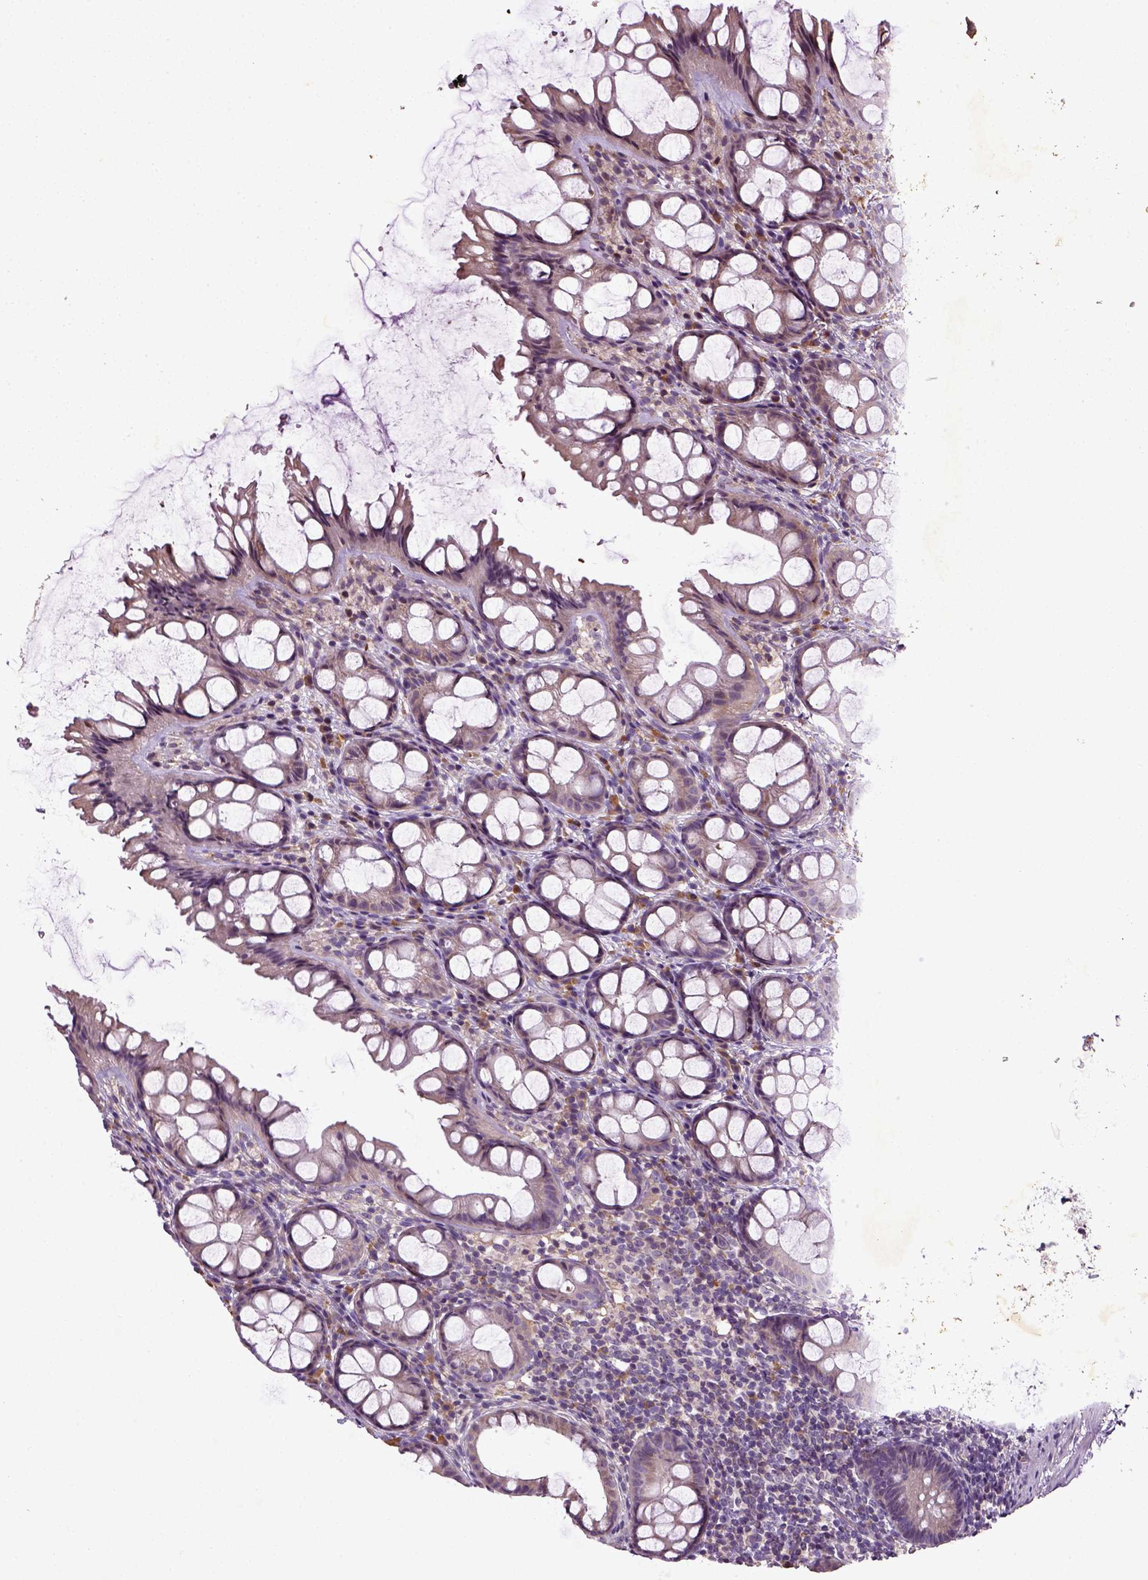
{"staining": {"intensity": "negative", "quantity": "none", "location": "none"}, "tissue": "colon", "cell_type": "Glandular cells", "image_type": "normal", "snomed": [{"axis": "morphology", "description": "Normal tissue, NOS"}, {"axis": "topography", "description": "Colon"}], "caption": "IHC image of benign colon stained for a protein (brown), which exhibits no positivity in glandular cells.", "gene": "TPRG1", "patient": {"sex": "male", "age": 47}}